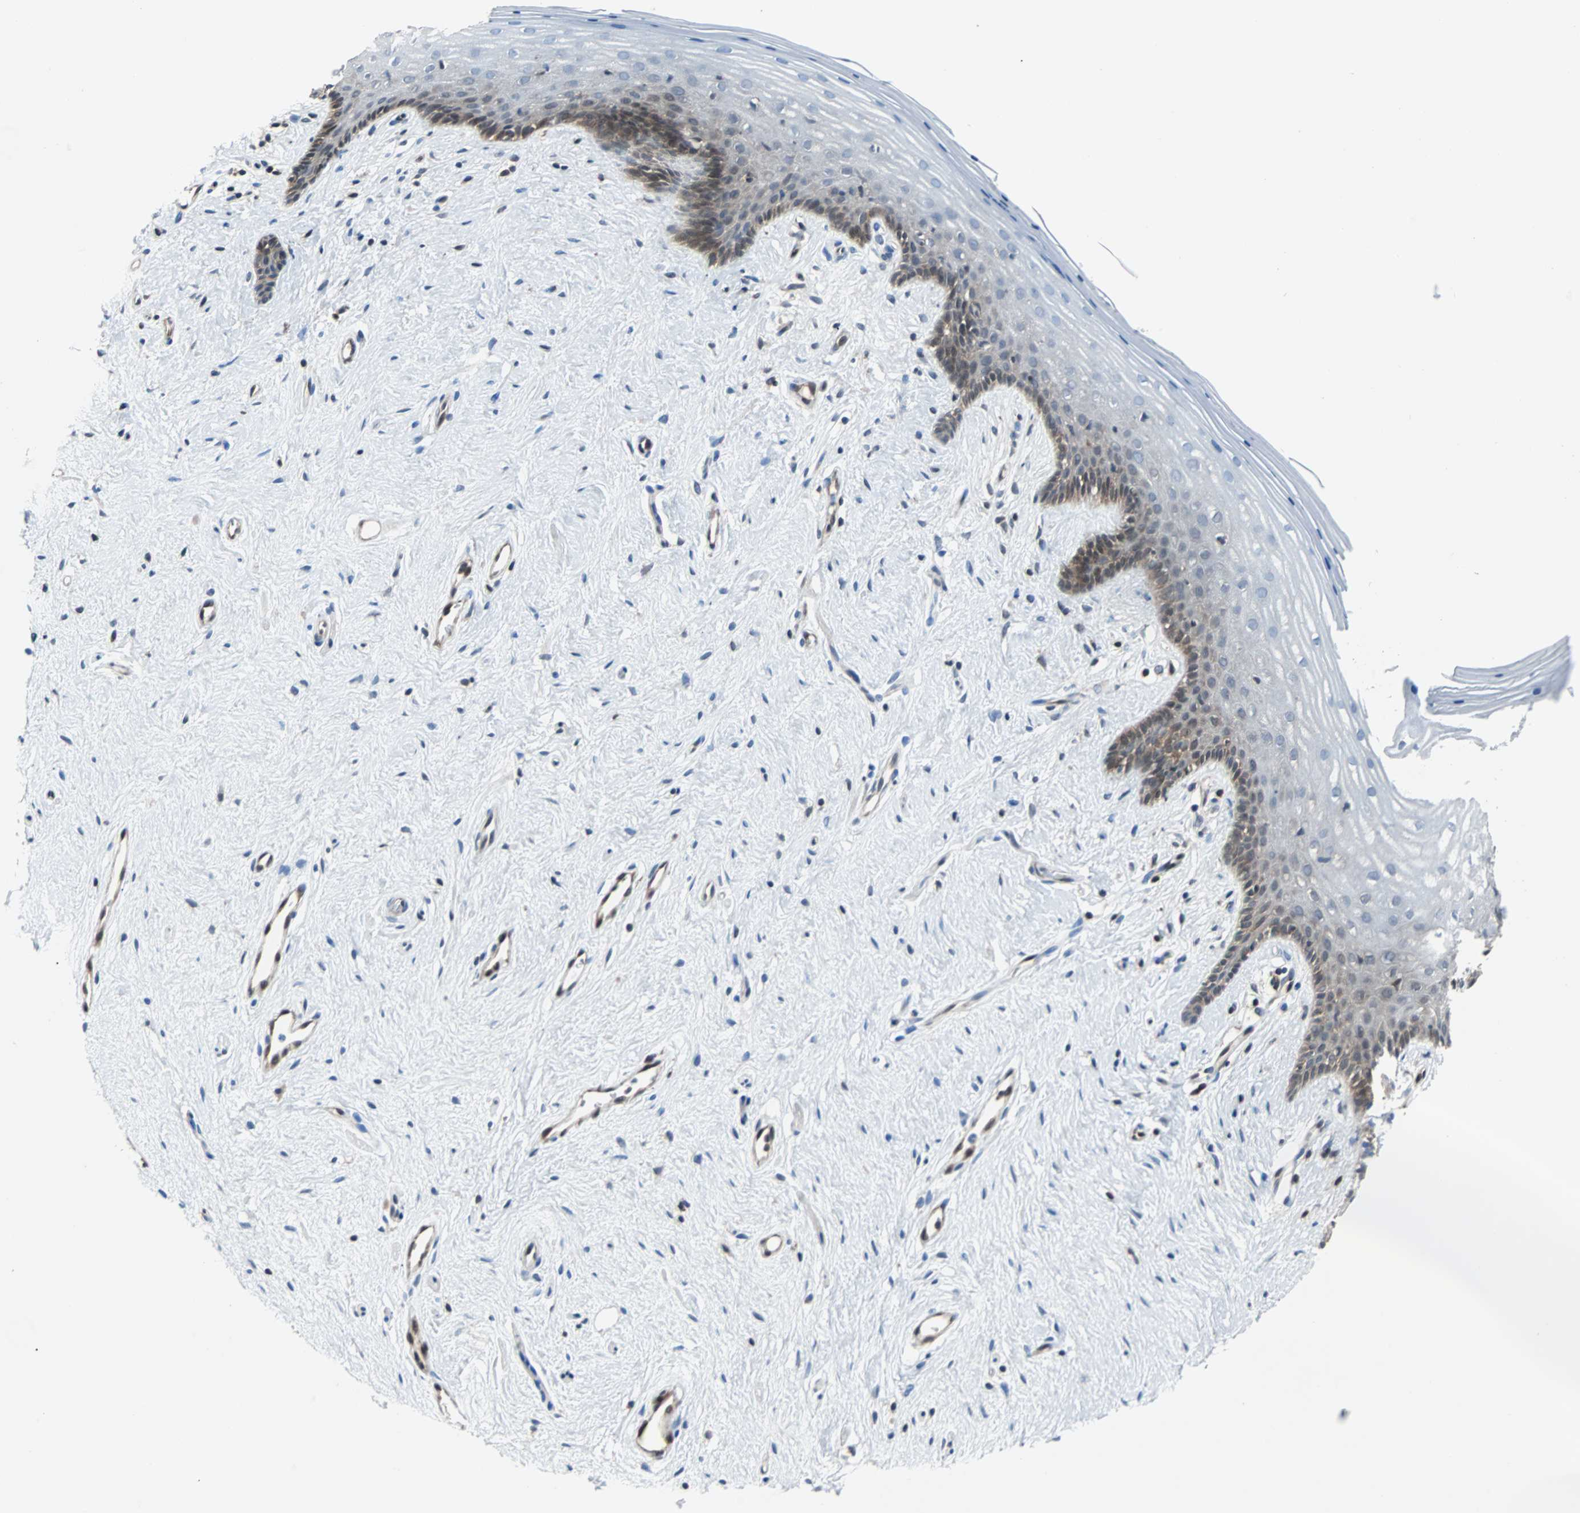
{"staining": {"intensity": "moderate", "quantity": "<25%", "location": "cytoplasmic/membranous,nuclear"}, "tissue": "vagina", "cell_type": "Squamous epithelial cells", "image_type": "normal", "snomed": [{"axis": "morphology", "description": "Normal tissue, NOS"}, {"axis": "topography", "description": "Vagina"}], "caption": "High-power microscopy captured an immunohistochemistry histopathology image of normal vagina, revealing moderate cytoplasmic/membranous,nuclear expression in about <25% of squamous epithelial cells.", "gene": "MAP2K6", "patient": {"sex": "female", "age": 44}}